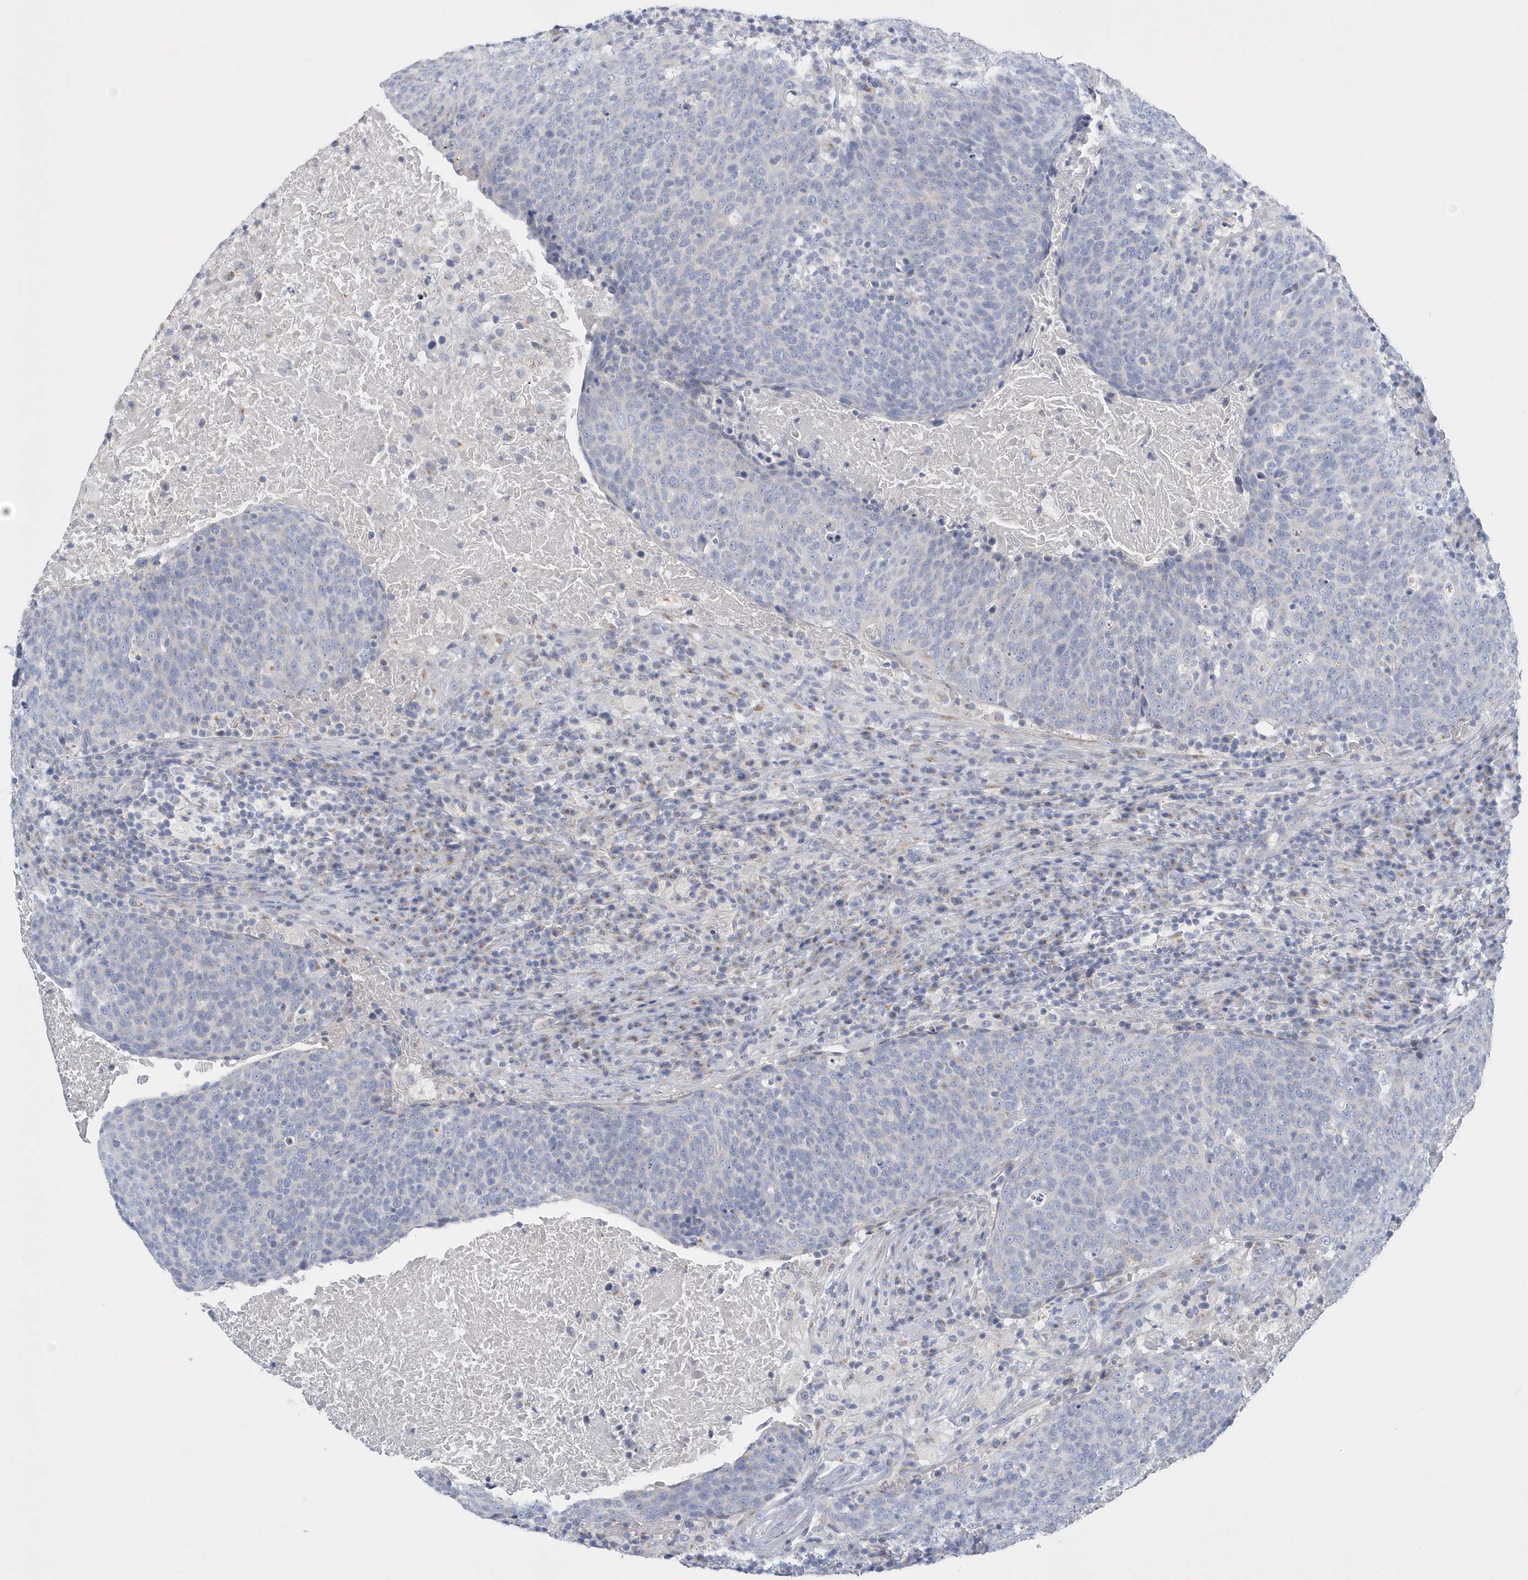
{"staining": {"intensity": "negative", "quantity": "none", "location": "none"}, "tissue": "head and neck cancer", "cell_type": "Tumor cells", "image_type": "cancer", "snomed": [{"axis": "morphology", "description": "Squamous cell carcinoma, NOS"}, {"axis": "morphology", "description": "Squamous cell carcinoma, metastatic, NOS"}, {"axis": "topography", "description": "Lymph node"}, {"axis": "topography", "description": "Head-Neck"}], "caption": "DAB (3,3'-diaminobenzidine) immunohistochemical staining of human head and neck cancer (metastatic squamous cell carcinoma) shows no significant expression in tumor cells. Brightfield microscopy of IHC stained with DAB (brown) and hematoxylin (blue), captured at high magnification.", "gene": "SPATA18", "patient": {"sex": "male", "age": 62}}